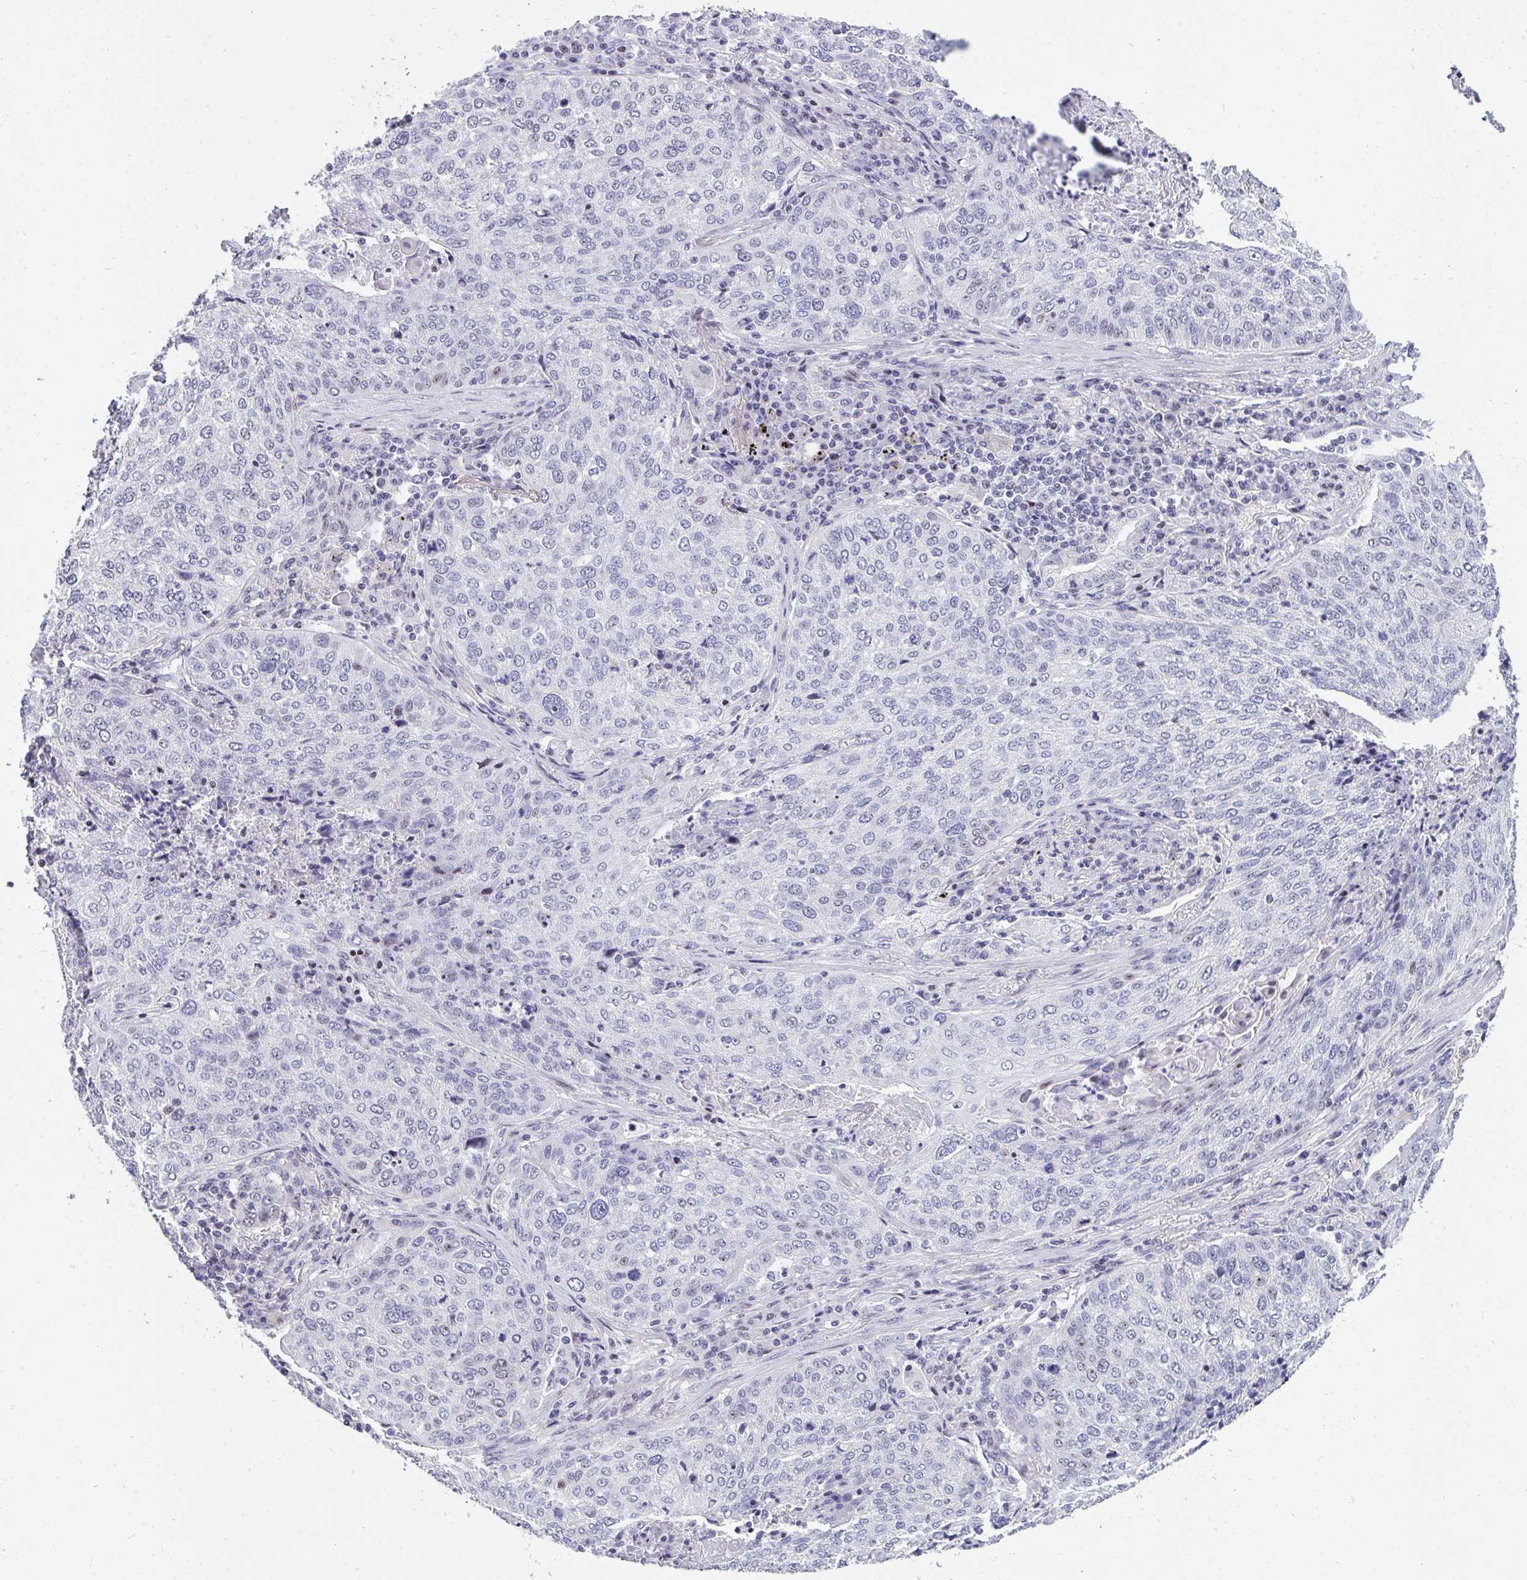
{"staining": {"intensity": "negative", "quantity": "none", "location": "none"}, "tissue": "lung cancer", "cell_type": "Tumor cells", "image_type": "cancer", "snomed": [{"axis": "morphology", "description": "Squamous cell carcinoma, NOS"}, {"axis": "topography", "description": "Lung"}], "caption": "This photomicrograph is of squamous cell carcinoma (lung) stained with immunohistochemistry to label a protein in brown with the nuclei are counter-stained blue. There is no expression in tumor cells.", "gene": "PLPPR3", "patient": {"sex": "male", "age": 63}}